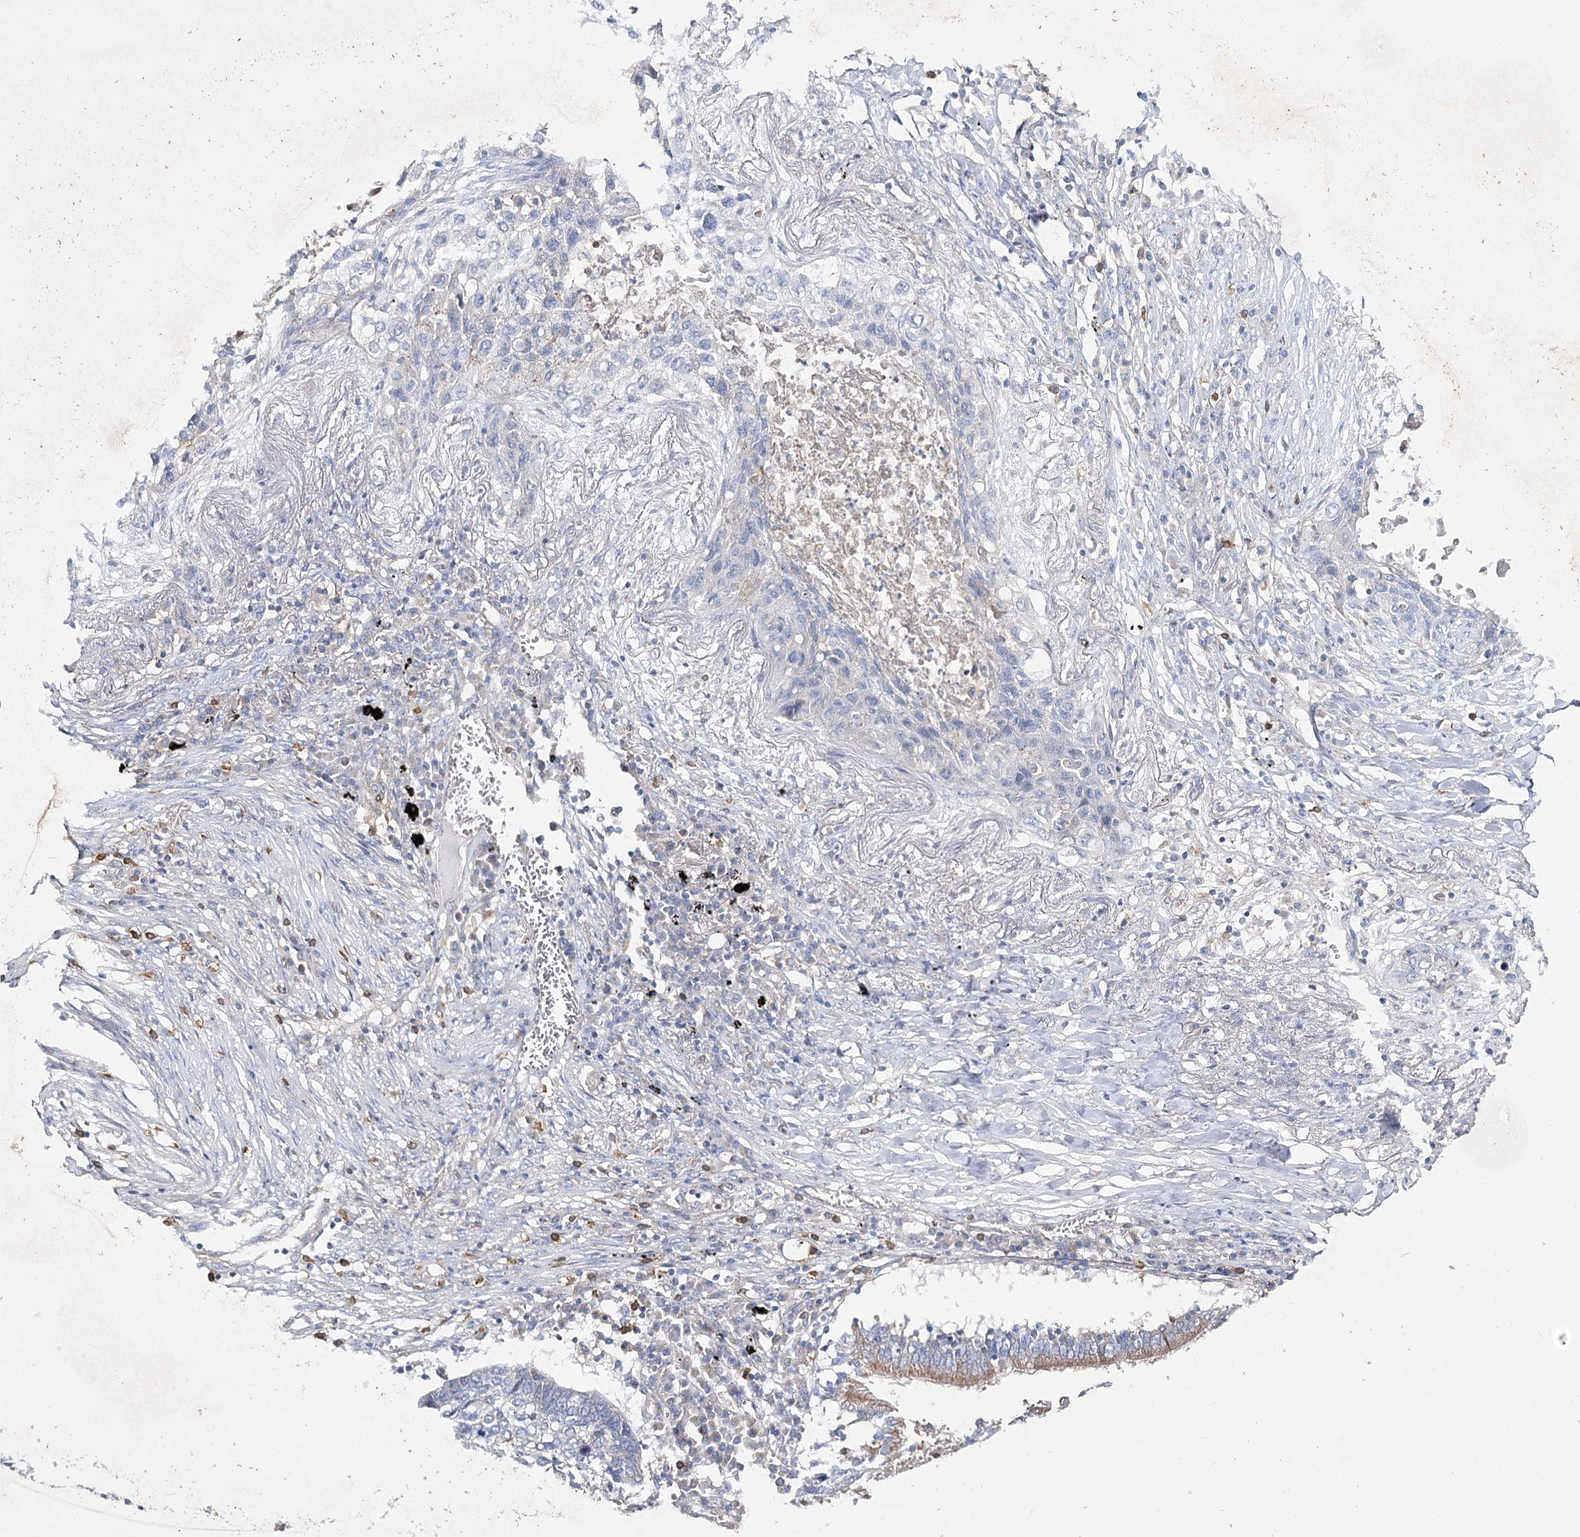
{"staining": {"intensity": "negative", "quantity": "none", "location": "none"}, "tissue": "lung cancer", "cell_type": "Tumor cells", "image_type": "cancer", "snomed": [{"axis": "morphology", "description": "Squamous cell carcinoma, NOS"}, {"axis": "topography", "description": "Lung"}], "caption": "Immunohistochemistry (IHC) of human squamous cell carcinoma (lung) shows no expression in tumor cells.", "gene": "AURKC", "patient": {"sex": "female", "age": 63}}